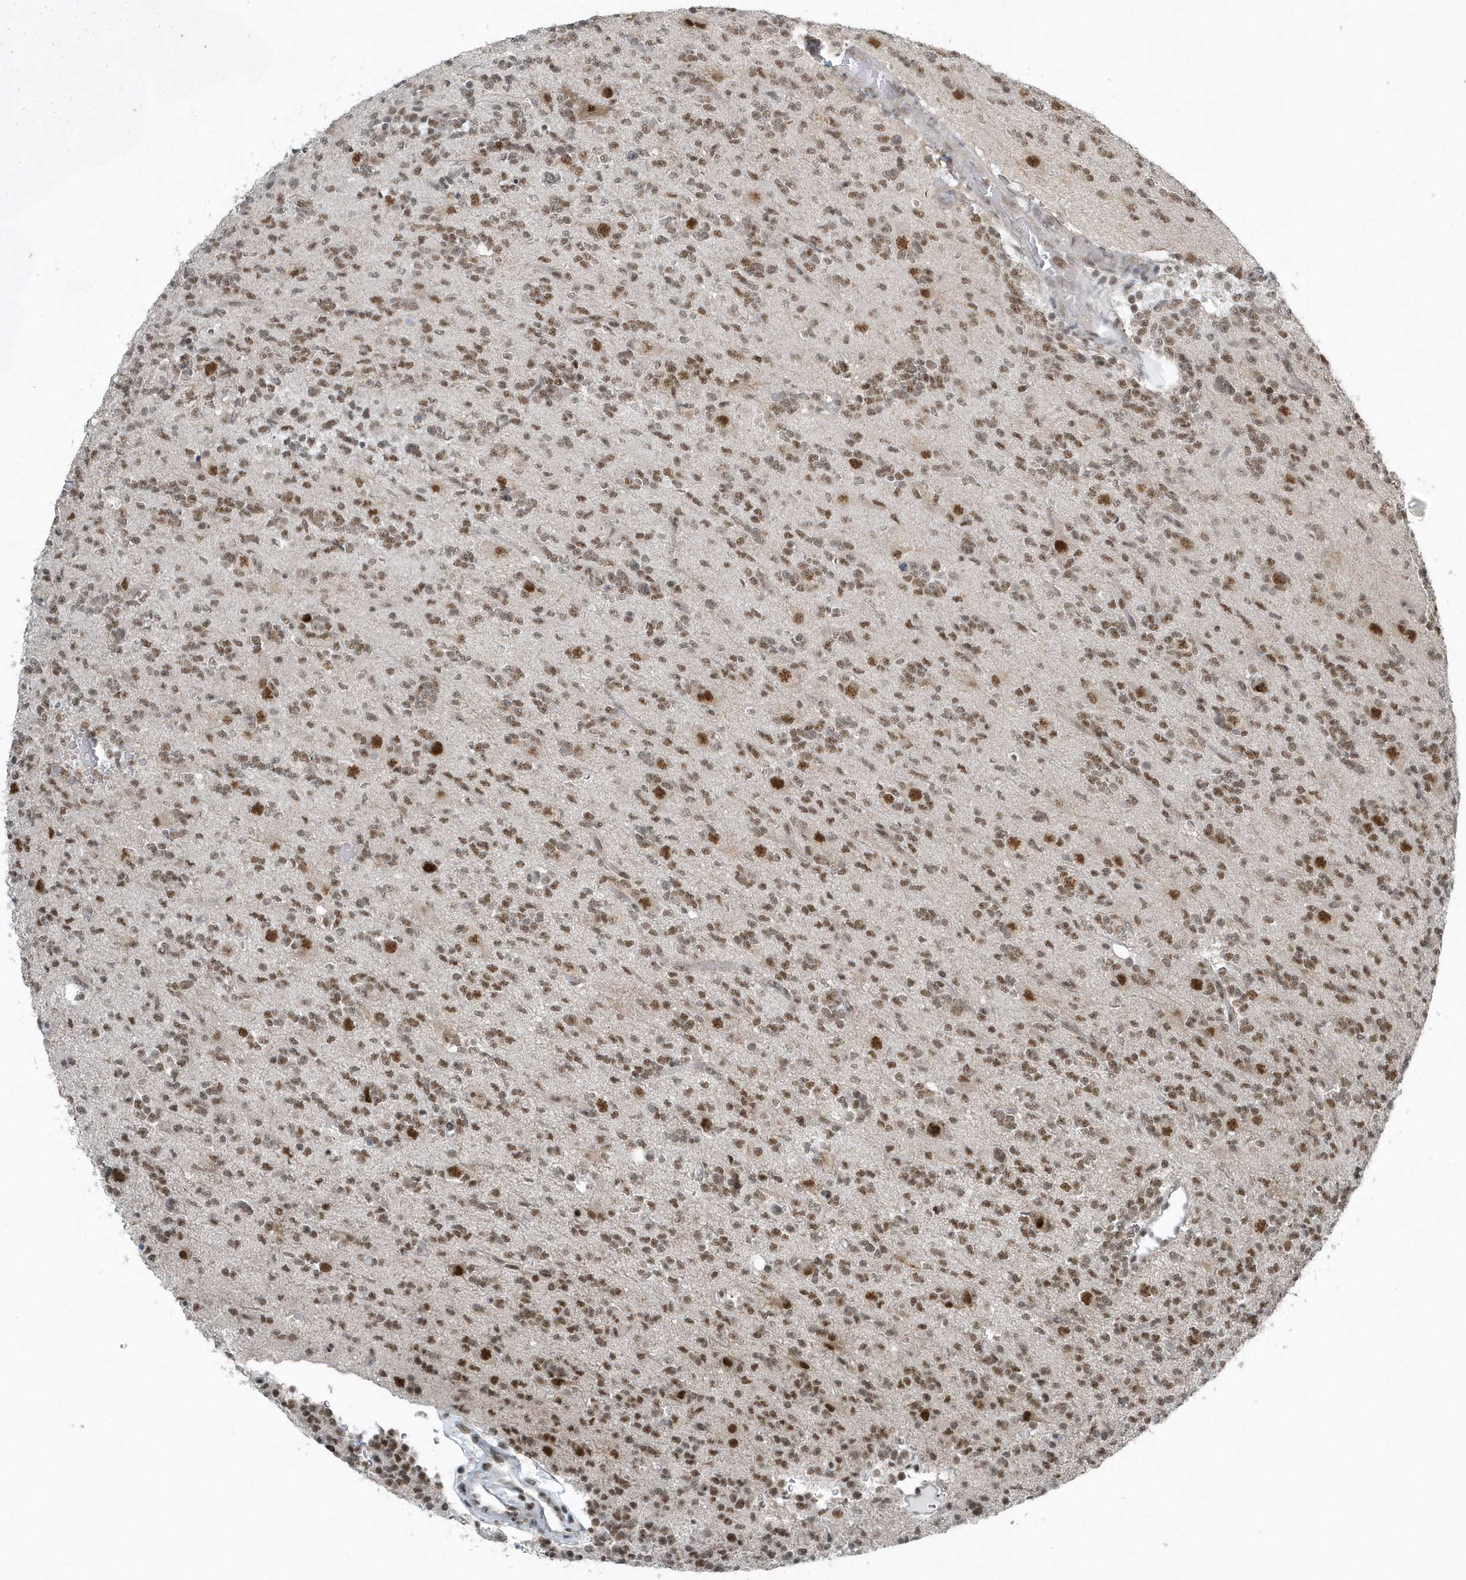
{"staining": {"intensity": "moderate", "quantity": ">75%", "location": "nuclear"}, "tissue": "glioma", "cell_type": "Tumor cells", "image_type": "cancer", "snomed": [{"axis": "morphology", "description": "Glioma, malignant, High grade"}, {"axis": "topography", "description": "Brain"}], "caption": "This histopathology image displays immunohistochemistry (IHC) staining of high-grade glioma (malignant), with medium moderate nuclear positivity in approximately >75% of tumor cells.", "gene": "YTHDC1", "patient": {"sex": "female", "age": 62}}